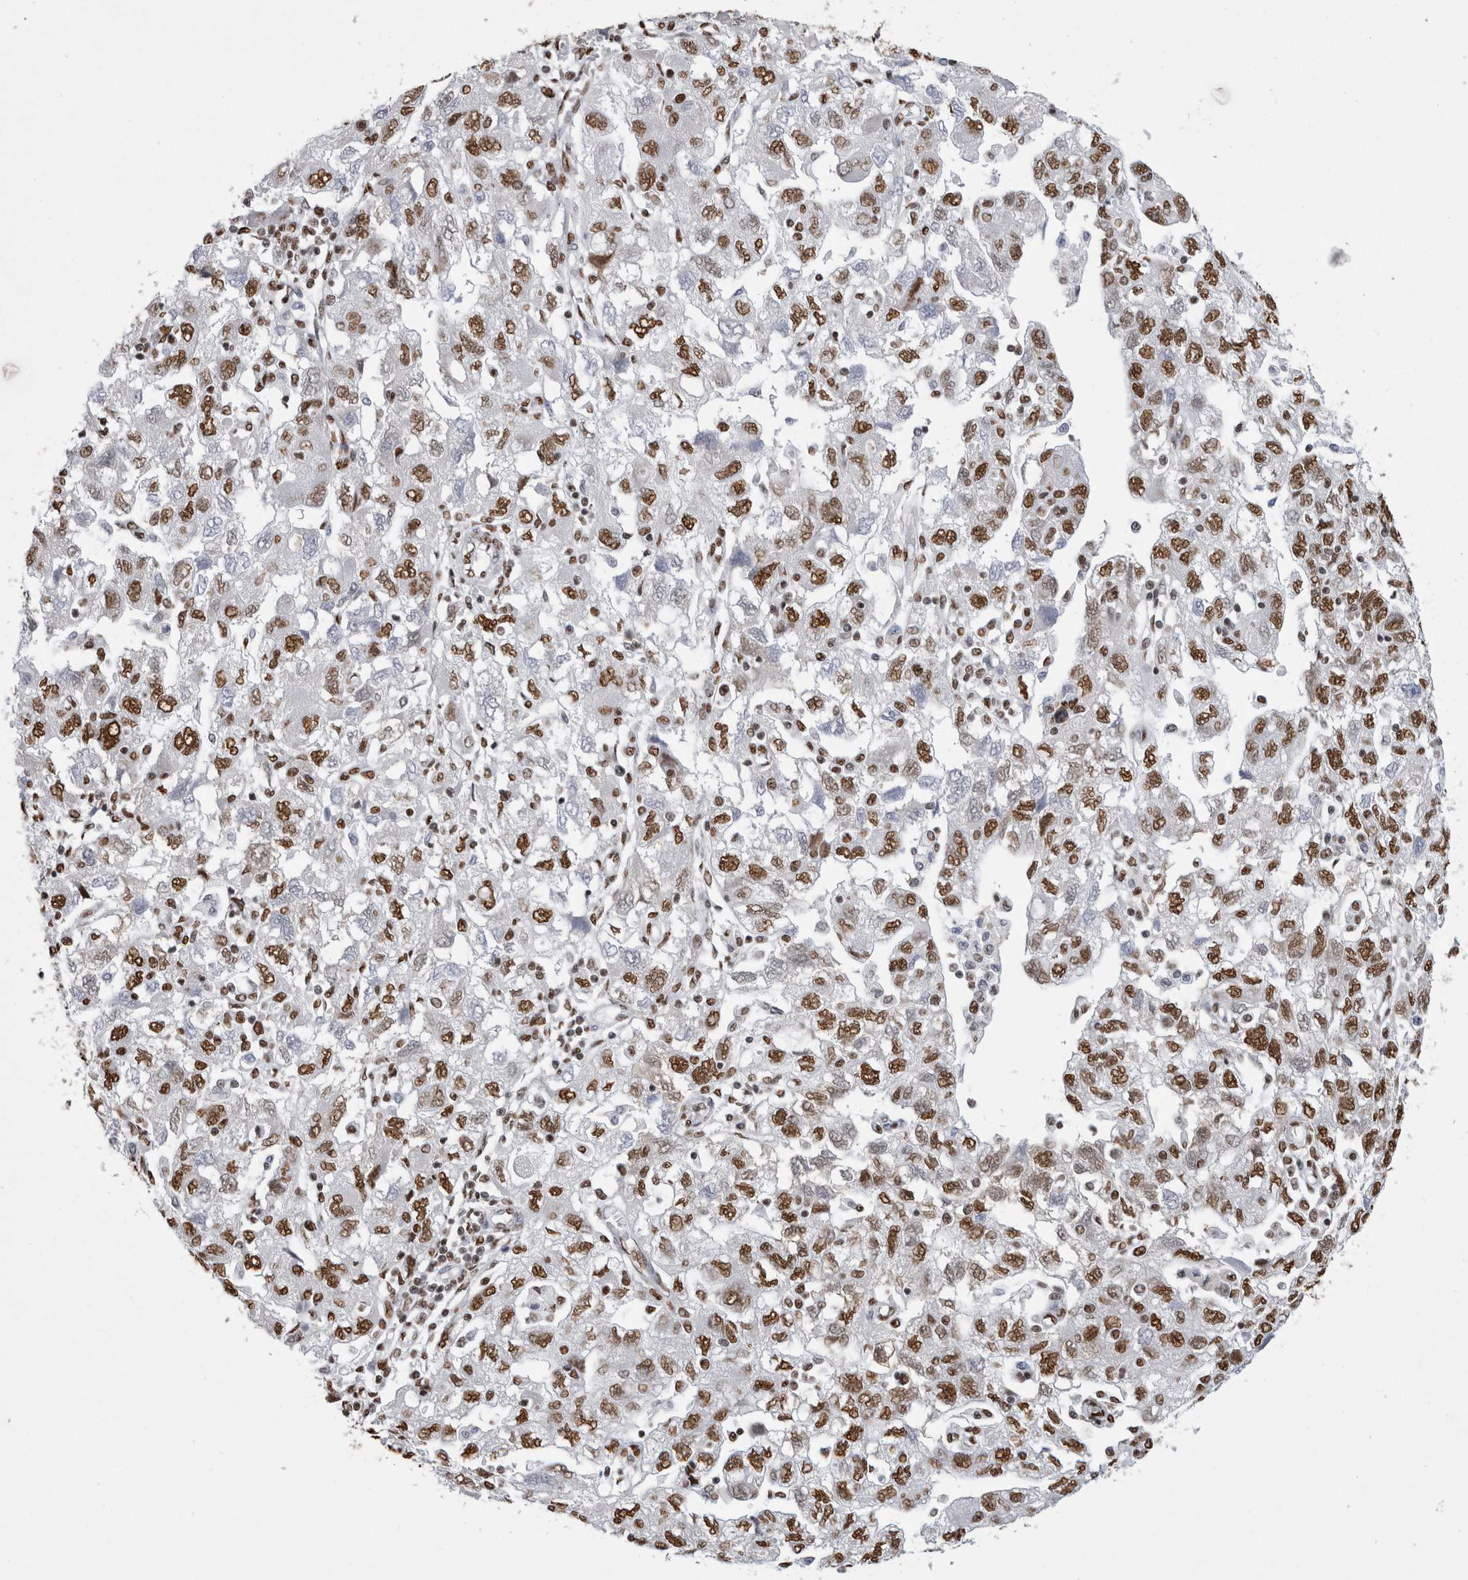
{"staining": {"intensity": "strong", "quantity": ">75%", "location": "nuclear"}, "tissue": "ovarian cancer", "cell_type": "Tumor cells", "image_type": "cancer", "snomed": [{"axis": "morphology", "description": "Carcinoma, NOS"}, {"axis": "morphology", "description": "Cystadenocarcinoma, serous, NOS"}, {"axis": "topography", "description": "Ovary"}], "caption": "Brown immunohistochemical staining in ovarian cancer (carcinoma) reveals strong nuclear expression in approximately >75% of tumor cells.", "gene": "ALPK3", "patient": {"sex": "female", "age": 69}}